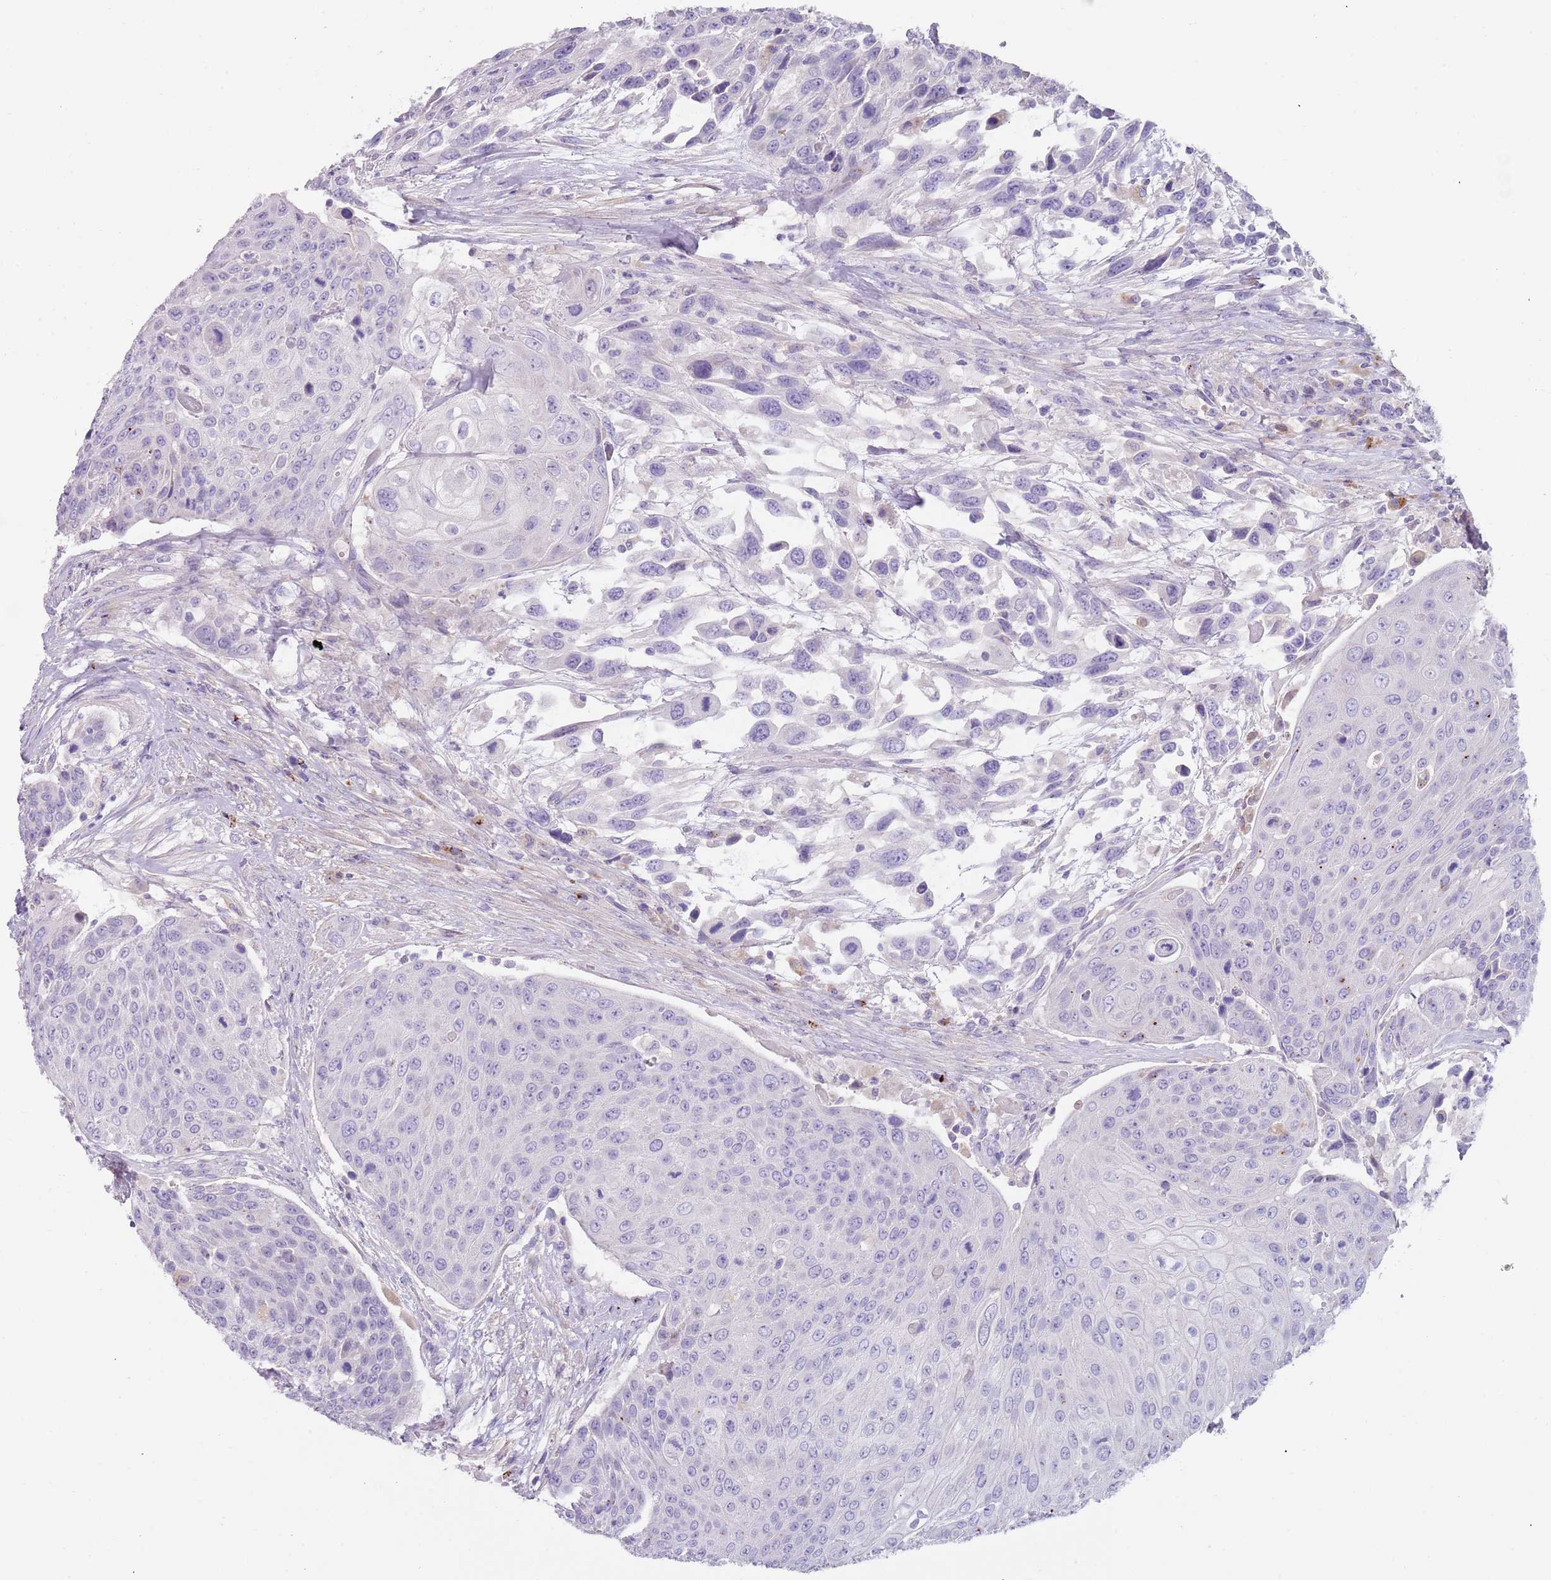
{"staining": {"intensity": "negative", "quantity": "none", "location": "none"}, "tissue": "urothelial cancer", "cell_type": "Tumor cells", "image_type": "cancer", "snomed": [{"axis": "morphology", "description": "Urothelial carcinoma, High grade"}, {"axis": "topography", "description": "Urinary bladder"}], "caption": "This is a image of immunohistochemistry staining of urothelial cancer, which shows no staining in tumor cells.", "gene": "LRRN3", "patient": {"sex": "female", "age": 70}}